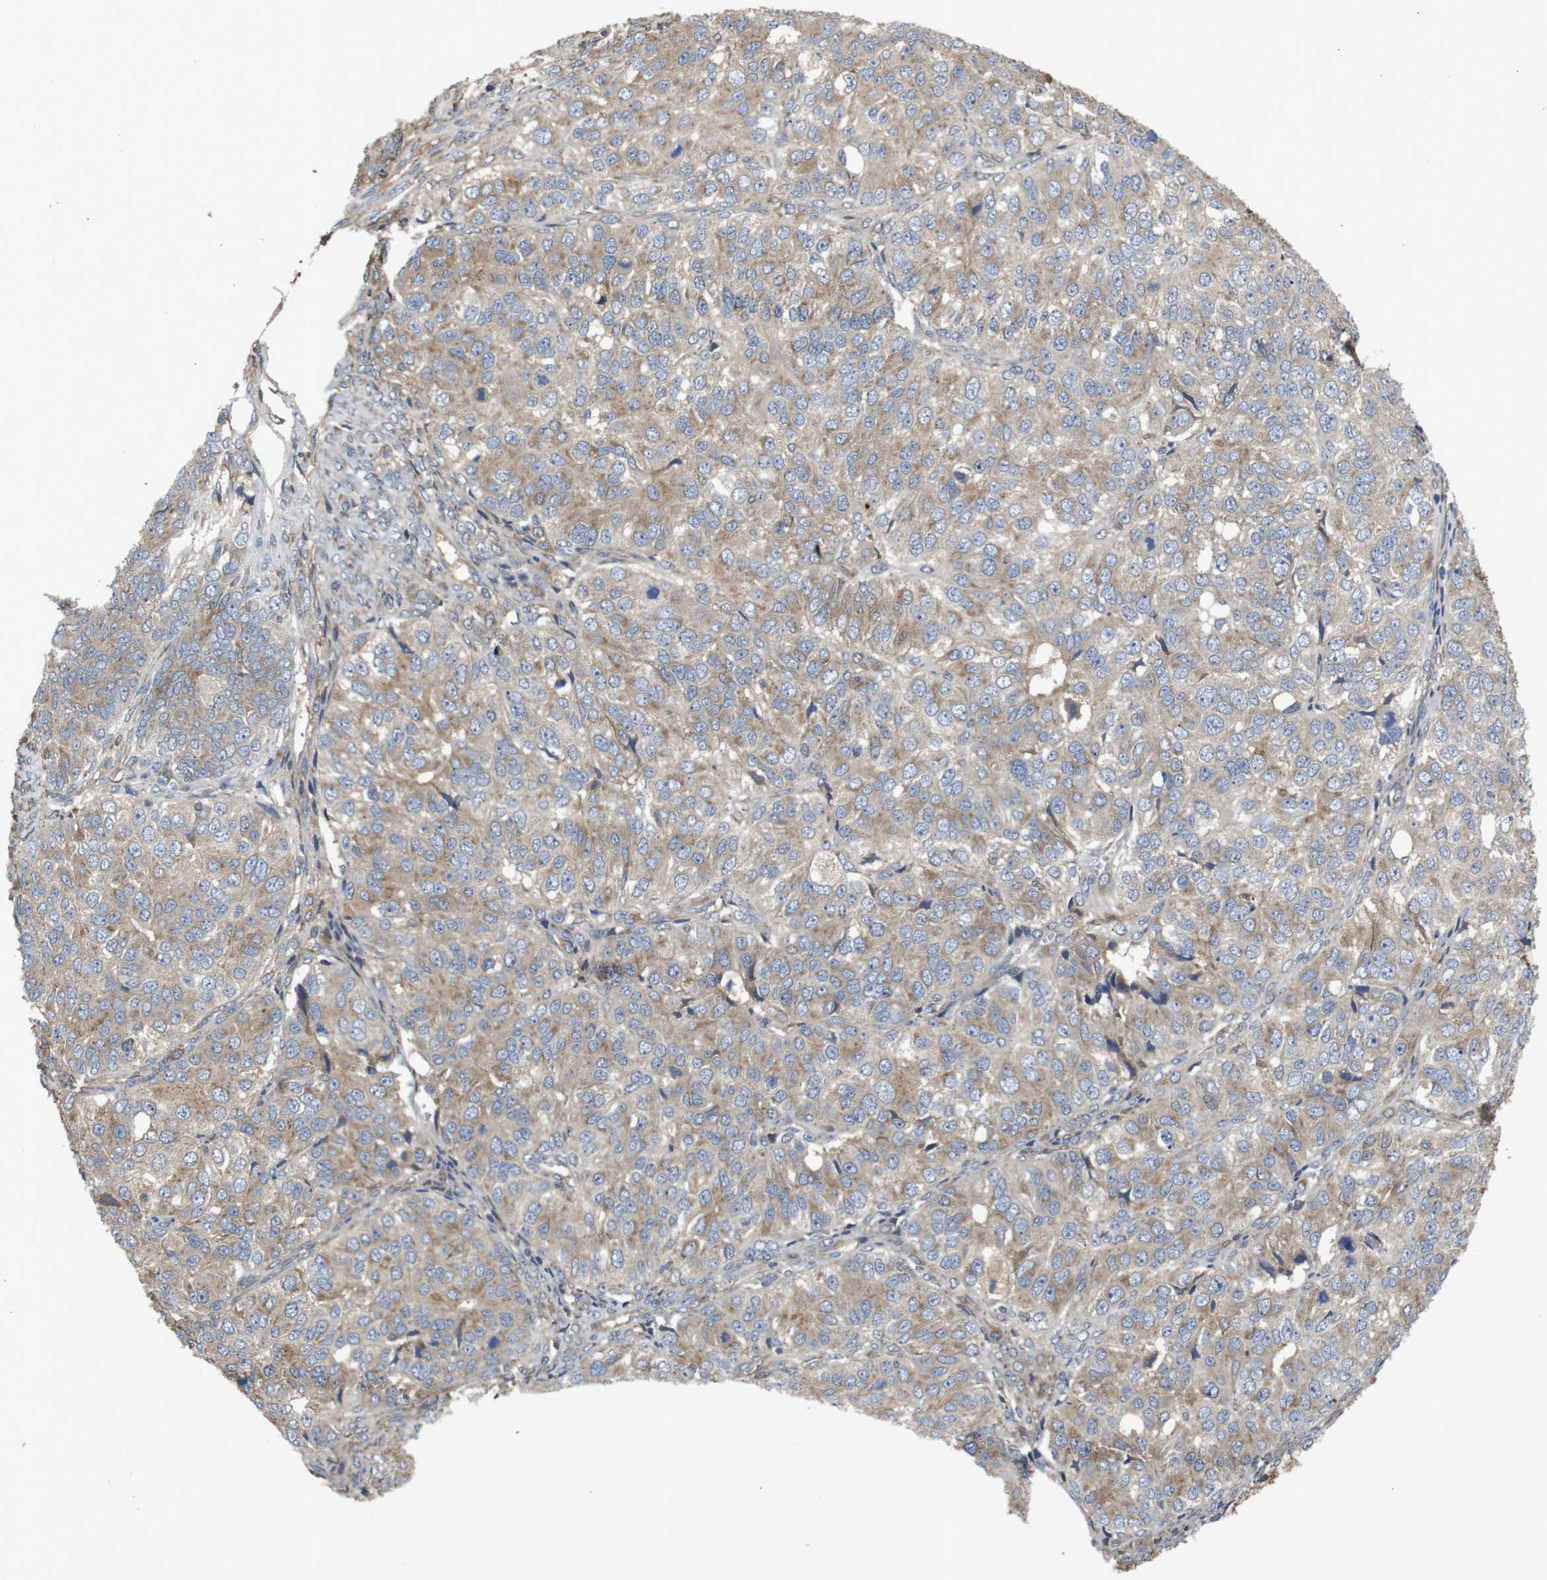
{"staining": {"intensity": "weak", "quantity": ">75%", "location": "cytoplasmic/membranous"}, "tissue": "ovarian cancer", "cell_type": "Tumor cells", "image_type": "cancer", "snomed": [{"axis": "morphology", "description": "Carcinoma, endometroid"}, {"axis": "topography", "description": "Ovary"}], "caption": "Weak cytoplasmic/membranous expression is identified in about >75% of tumor cells in endometroid carcinoma (ovarian).", "gene": "PTPN1", "patient": {"sex": "female", "age": 51}}